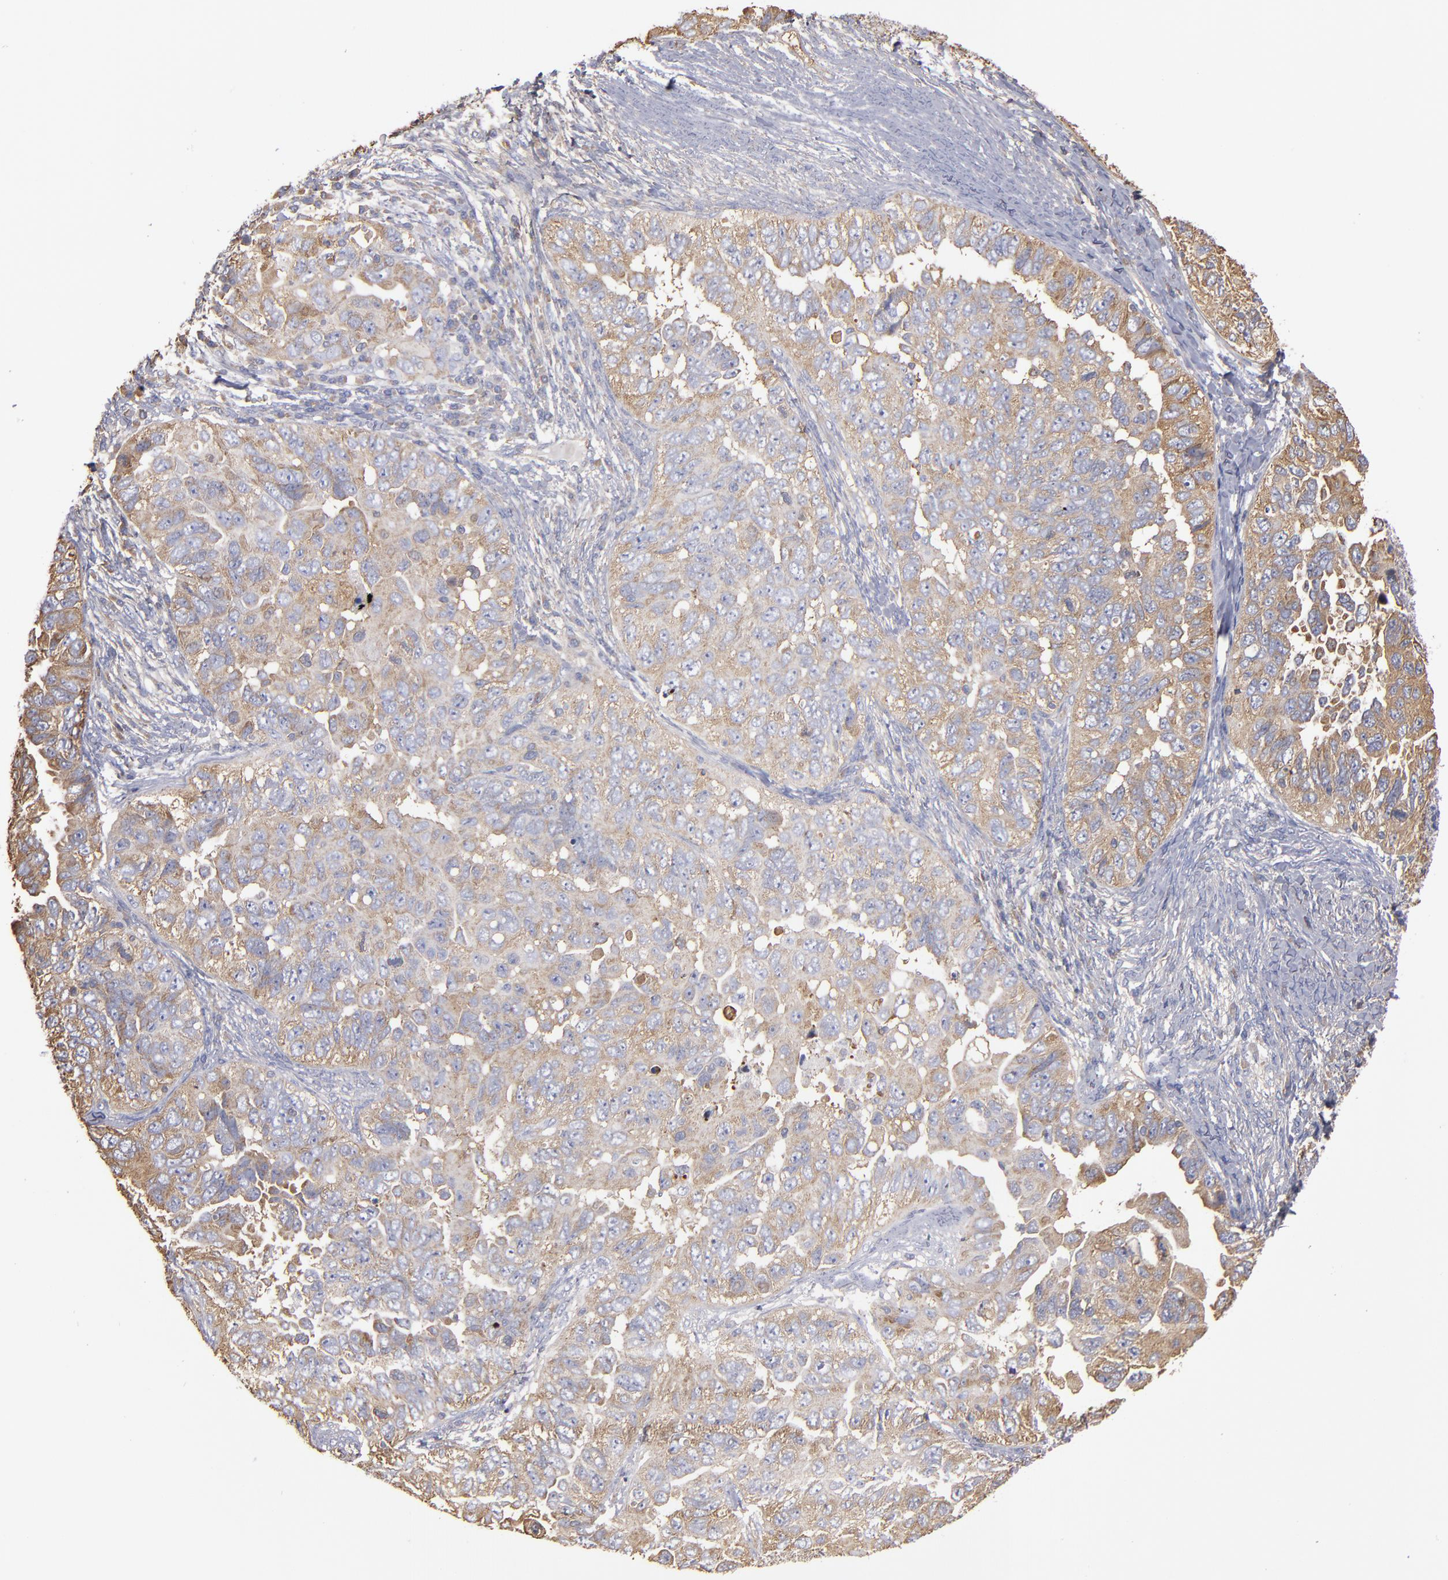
{"staining": {"intensity": "weak", "quantity": ">75%", "location": "cytoplasmic/membranous"}, "tissue": "ovarian cancer", "cell_type": "Tumor cells", "image_type": "cancer", "snomed": [{"axis": "morphology", "description": "Cystadenocarcinoma, serous, NOS"}, {"axis": "topography", "description": "Ovary"}], "caption": "Weak cytoplasmic/membranous staining for a protein is seen in approximately >75% of tumor cells of serous cystadenocarcinoma (ovarian) using immunohistochemistry (IHC).", "gene": "ESYT2", "patient": {"sex": "female", "age": 82}}